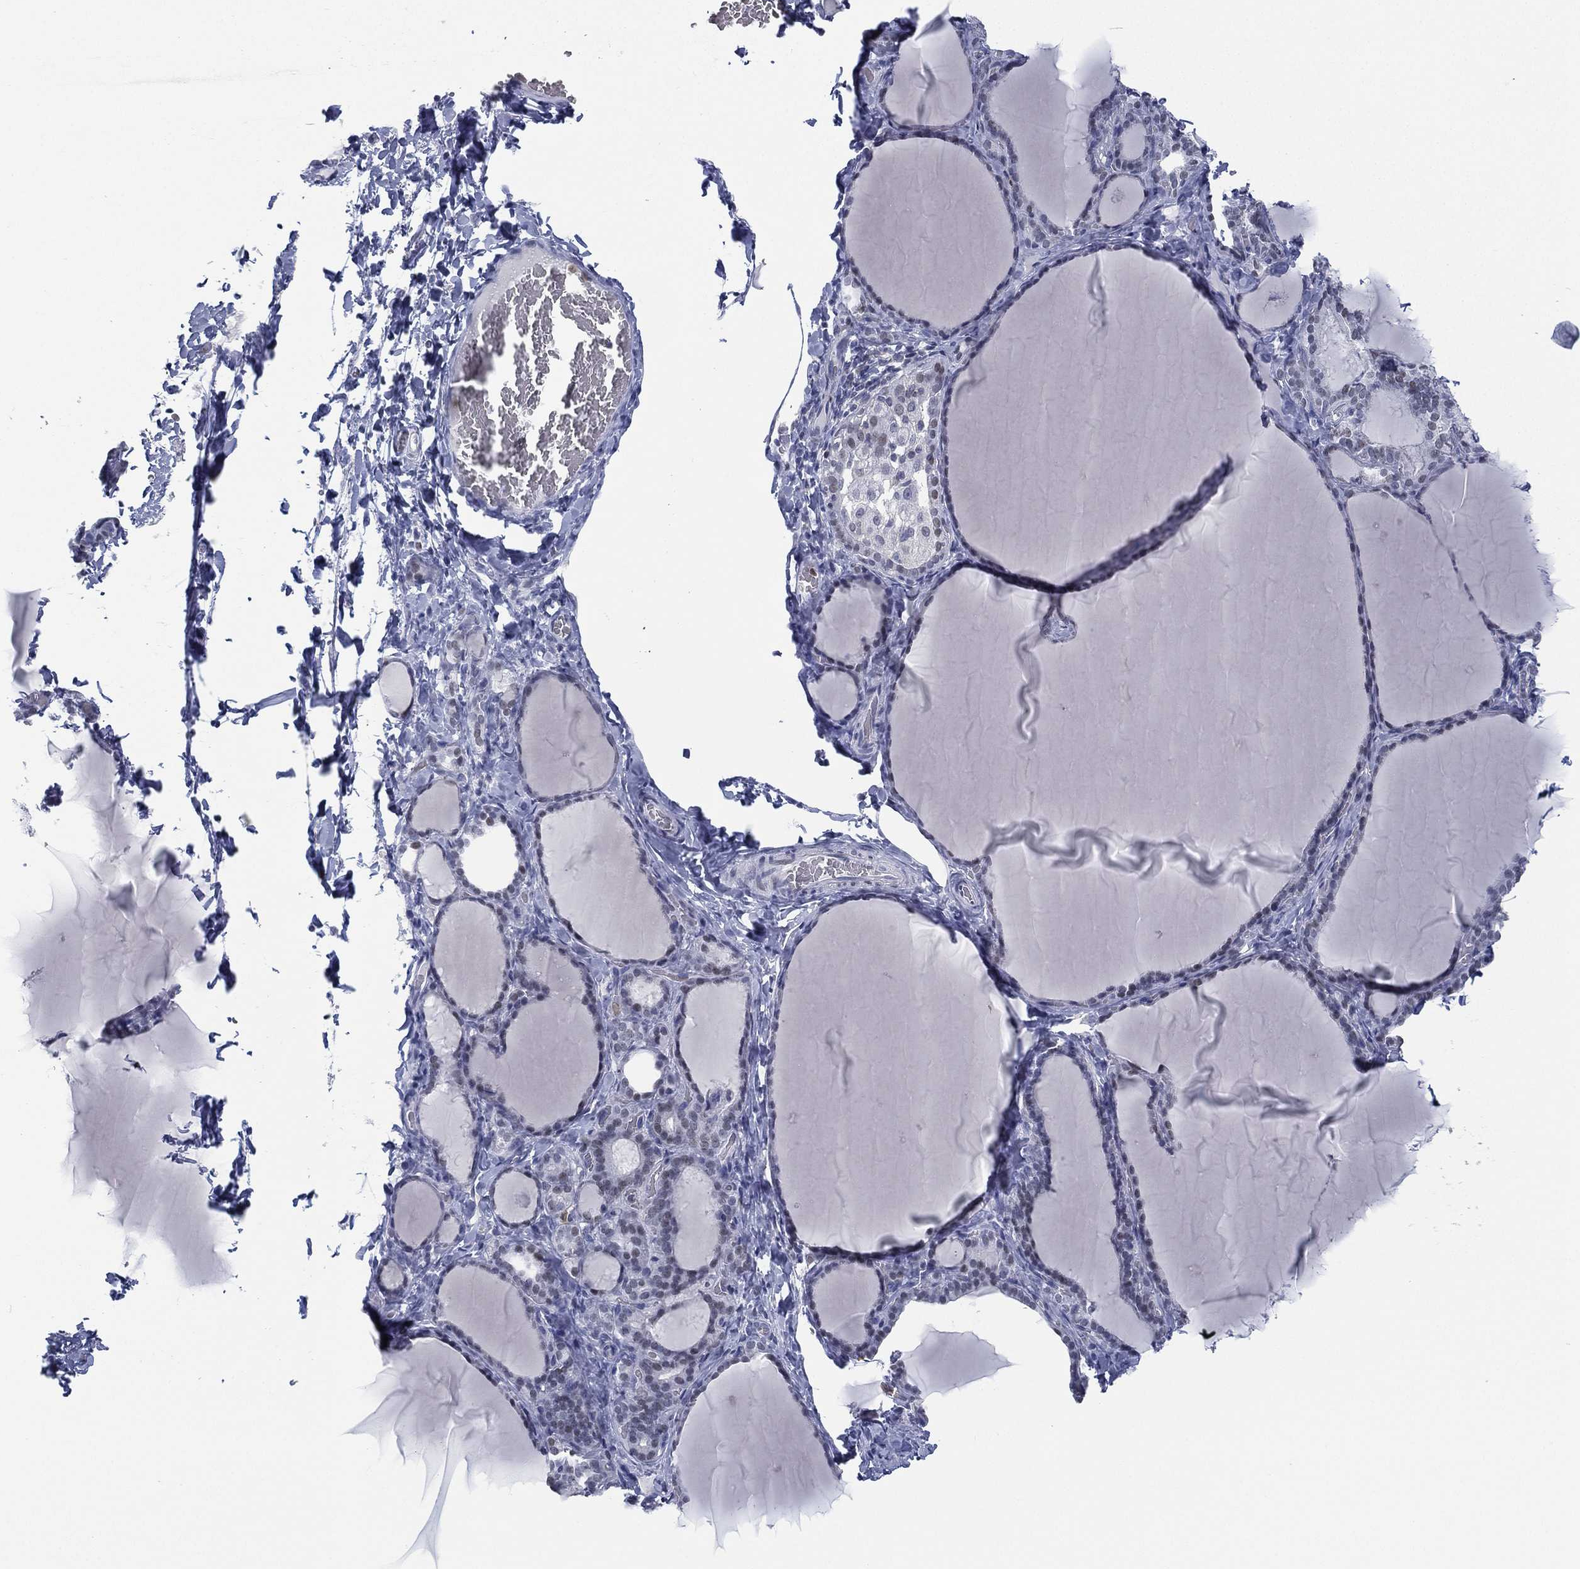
{"staining": {"intensity": "negative", "quantity": "none", "location": "none"}, "tissue": "thyroid gland", "cell_type": "Glandular cells", "image_type": "normal", "snomed": [{"axis": "morphology", "description": "Normal tissue, NOS"}, {"axis": "morphology", "description": "Hyperplasia, NOS"}, {"axis": "topography", "description": "Thyroid gland"}], "caption": "Immunohistochemistry (IHC) of benign thyroid gland demonstrates no expression in glandular cells. Brightfield microscopy of immunohistochemistry (IHC) stained with DAB (3,3'-diaminobenzidine) (brown) and hematoxylin (blue), captured at high magnification.", "gene": "ZNF711", "patient": {"sex": "female", "age": 27}}